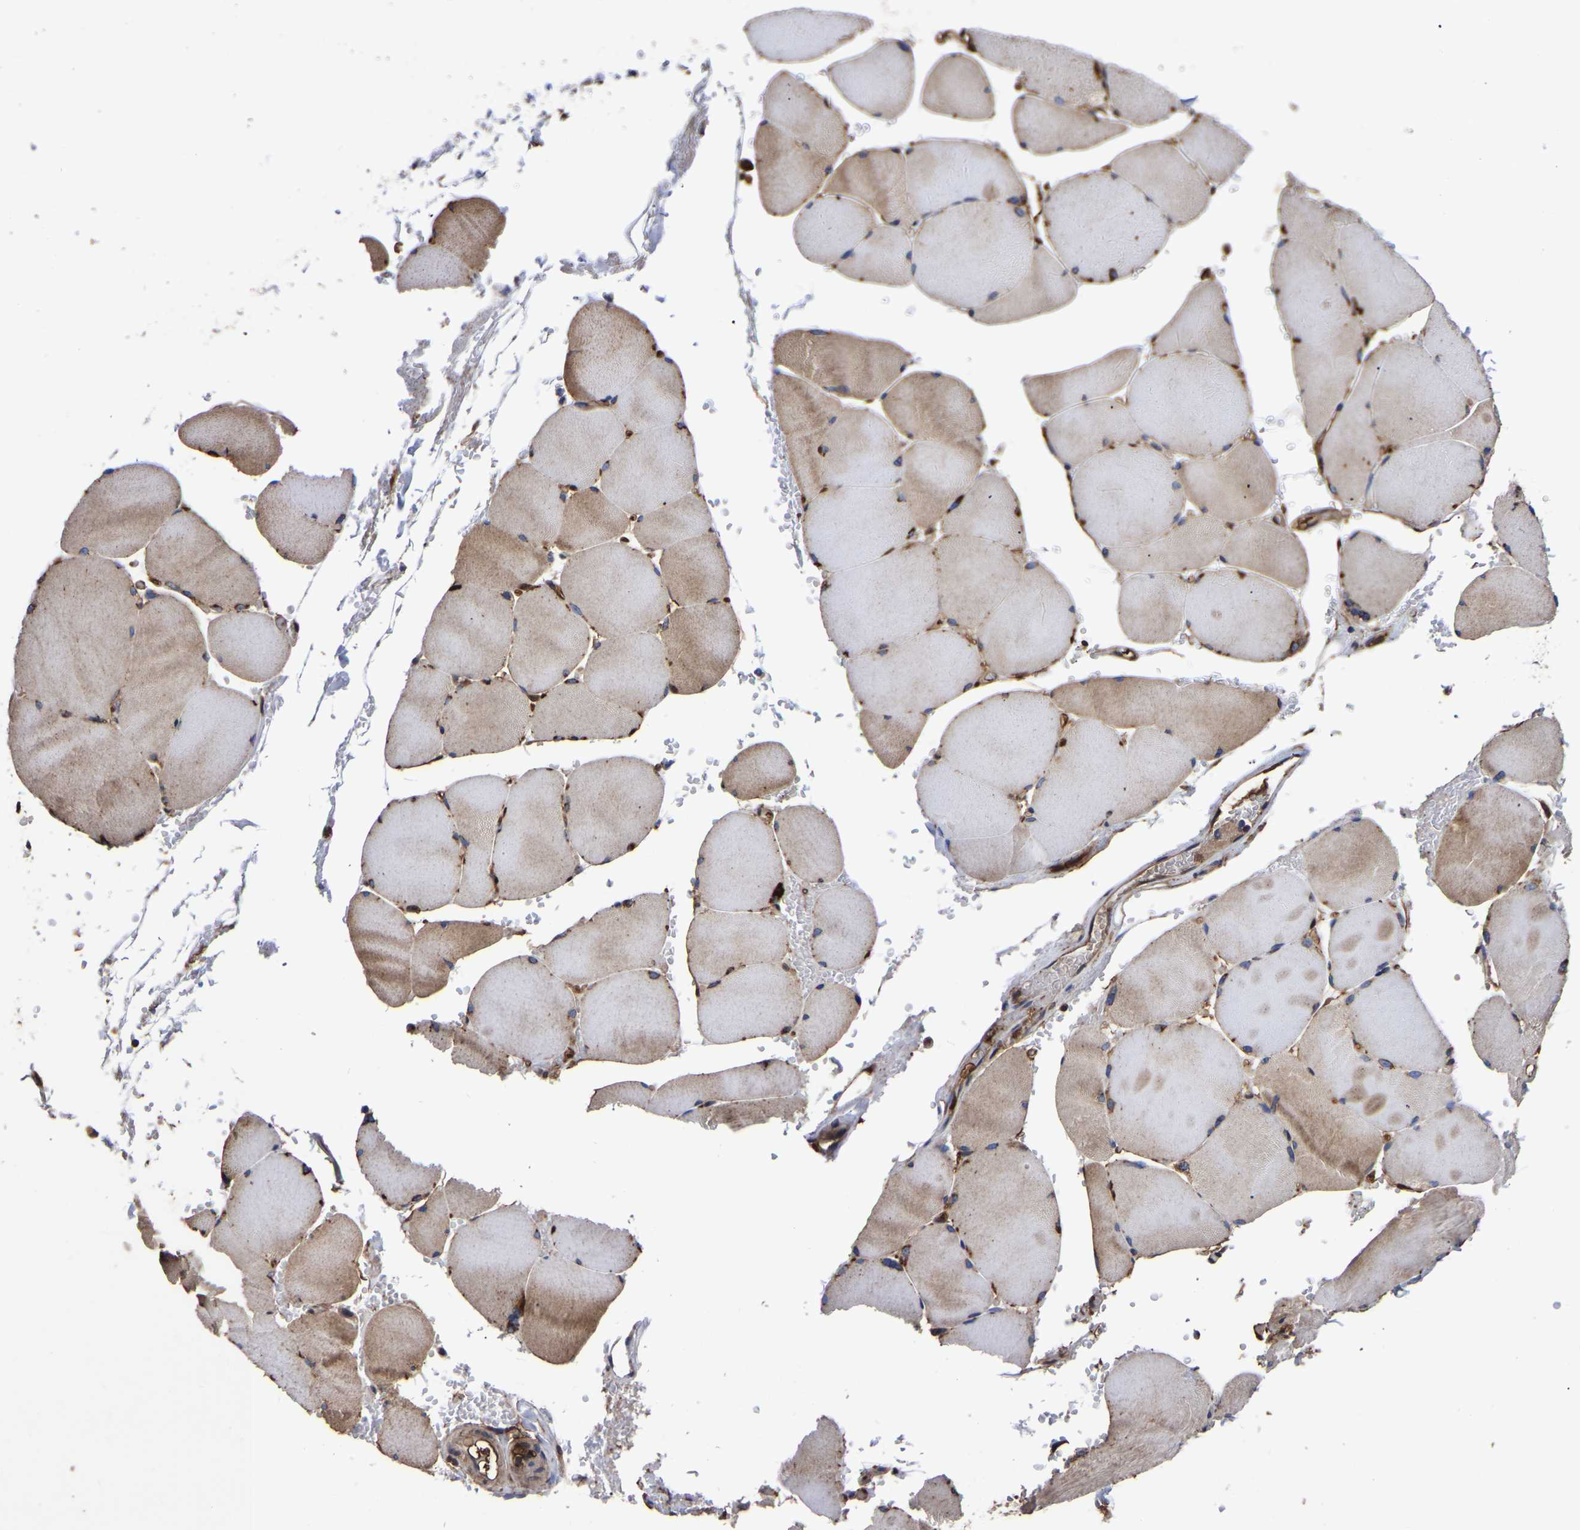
{"staining": {"intensity": "moderate", "quantity": "25%-75%", "location": "cytoplasmic/membranous"}, "tissue": "skeletal muscle", "cell_type": "Myocytes", "image_type": "normal", "snomed": [{"axis": "morphology", "description": "Normal tissue, NOS"}, {"axis": "topography", "description": "Skin"}, {"axis": "topography", "description": "Skeletal muscle"}], "caption": "This is an image of immunohistochemistry (IHC) staining of unremarkable skeletal muscle, which shows moderate expression in the cytoplasmic/membranous of myocytes.", "gene": "LIF", "patient": {"sex": "male", "age": 83}}